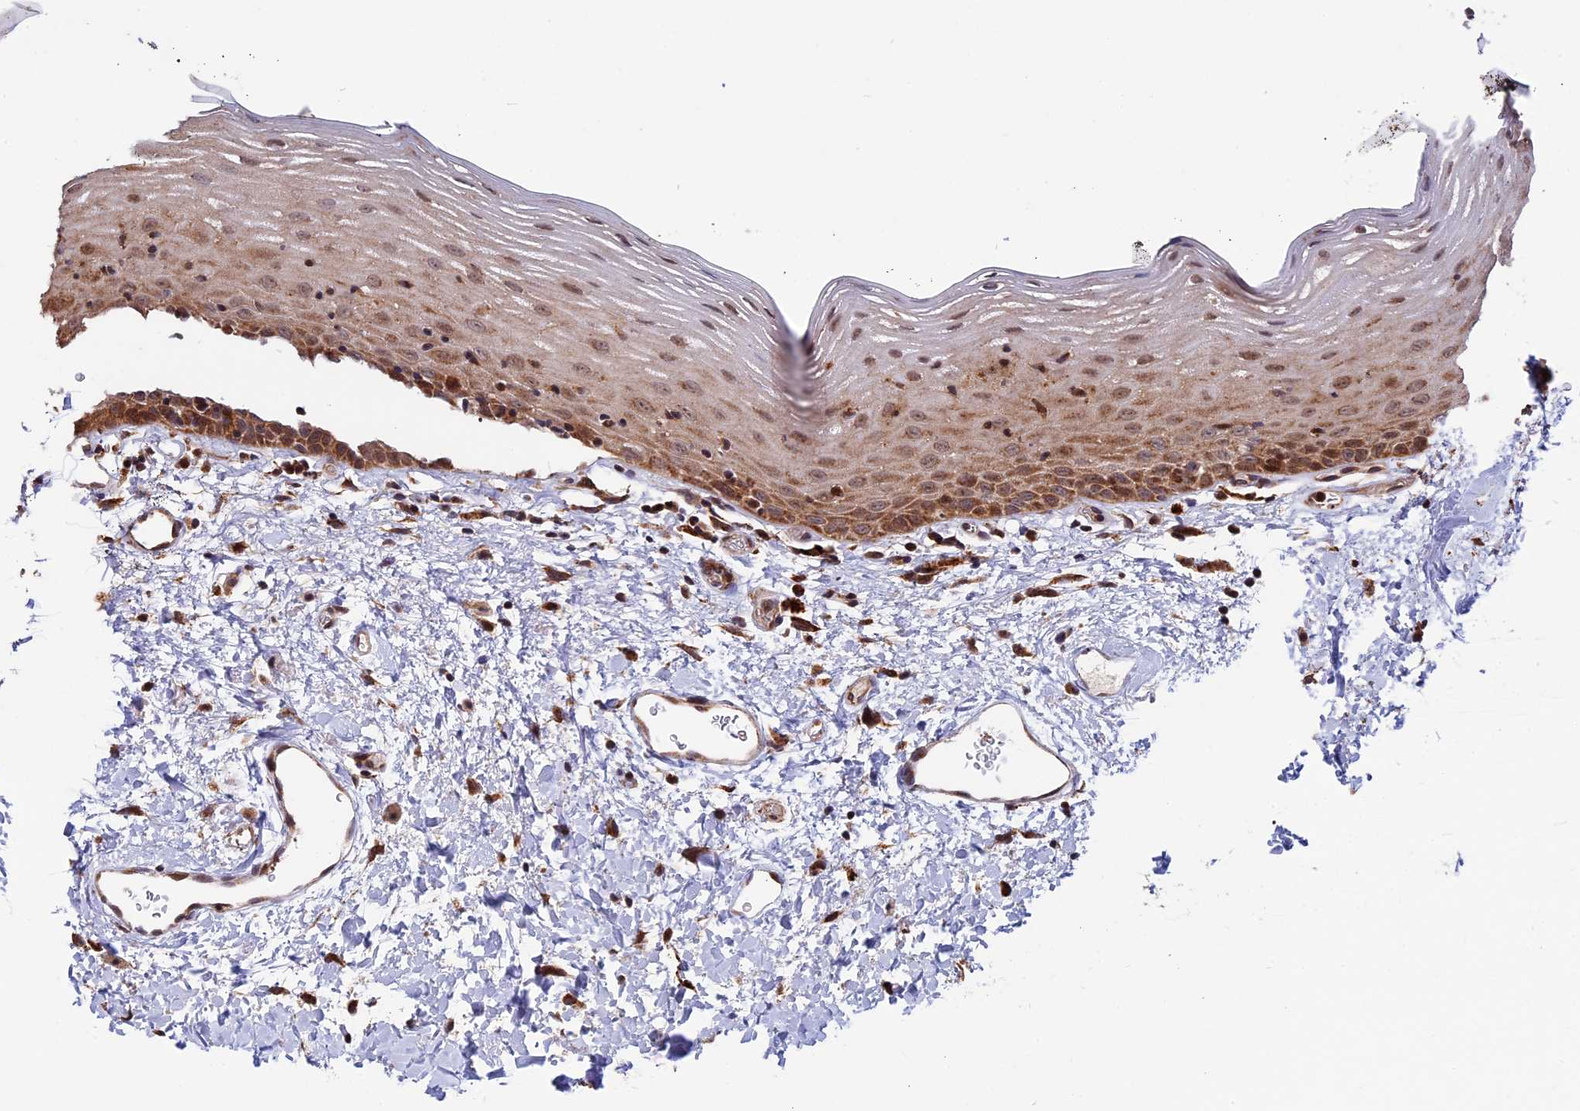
{"staining": {"intensity": "moderate", "quantity": "25%-75%", "location": "cytoplasmic/membranous,nuclear"}, "tissue": "oral mucosa", "cell_type": "Squamous epithelial cells", "image_type": "normal", "snomed": [{"axis": "morphology", "description": "Normal tissue, NOS"}, {"axis": "topography", "description": "Oral tissue"}], "caption": "This image shows benign oral mucosa stained with IHC to label a protein in brown. The cytoplasmic/membranous,nuclear of squamous epithelial cells show moderate positivity for the protein. Nuclei are counter-stained blue.", "gene": "RNF17", "patient": {"sex": "male", "age": 74}}